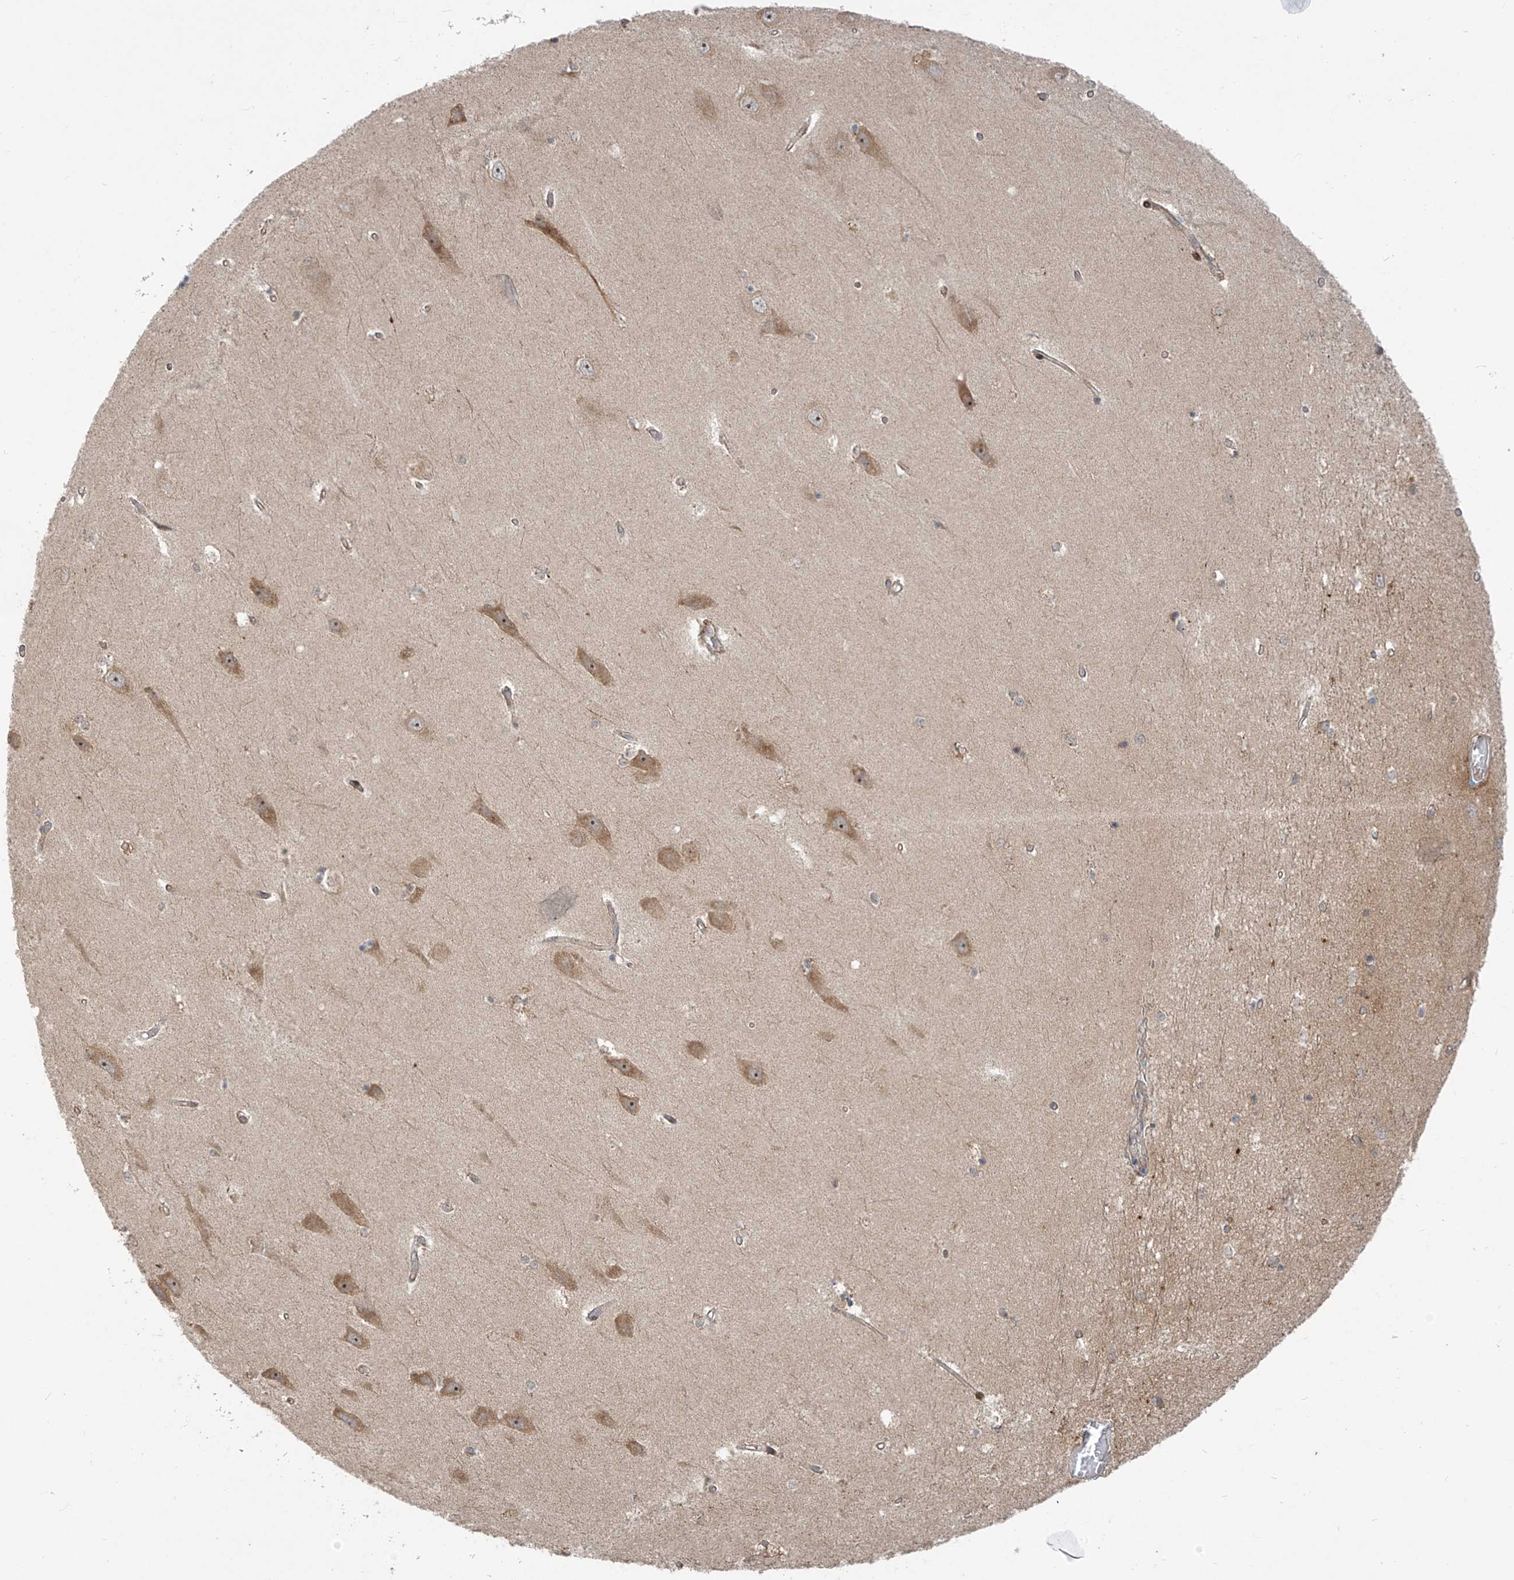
{"staining": {"intensity": "weak", "quantity": "<25%", "location": "cytoplasmic/membranous"}, "tissue": "hippocampus", "cell_type": "Glial cells", "image_type": "normal", "snomed": [{"axis": "morphology", "description": "Normal tissue, NOS"}, {"axis": "topography", "description": "Hippocampus"}], "caption": "Glial cells are negative for brown protein staining in unremarkable hippocampus. (Immunohistochemistry, brightfield microscopy, high magnification).", "gene": "KATNIP", "patient": {"sex": "male", "age": 45}}